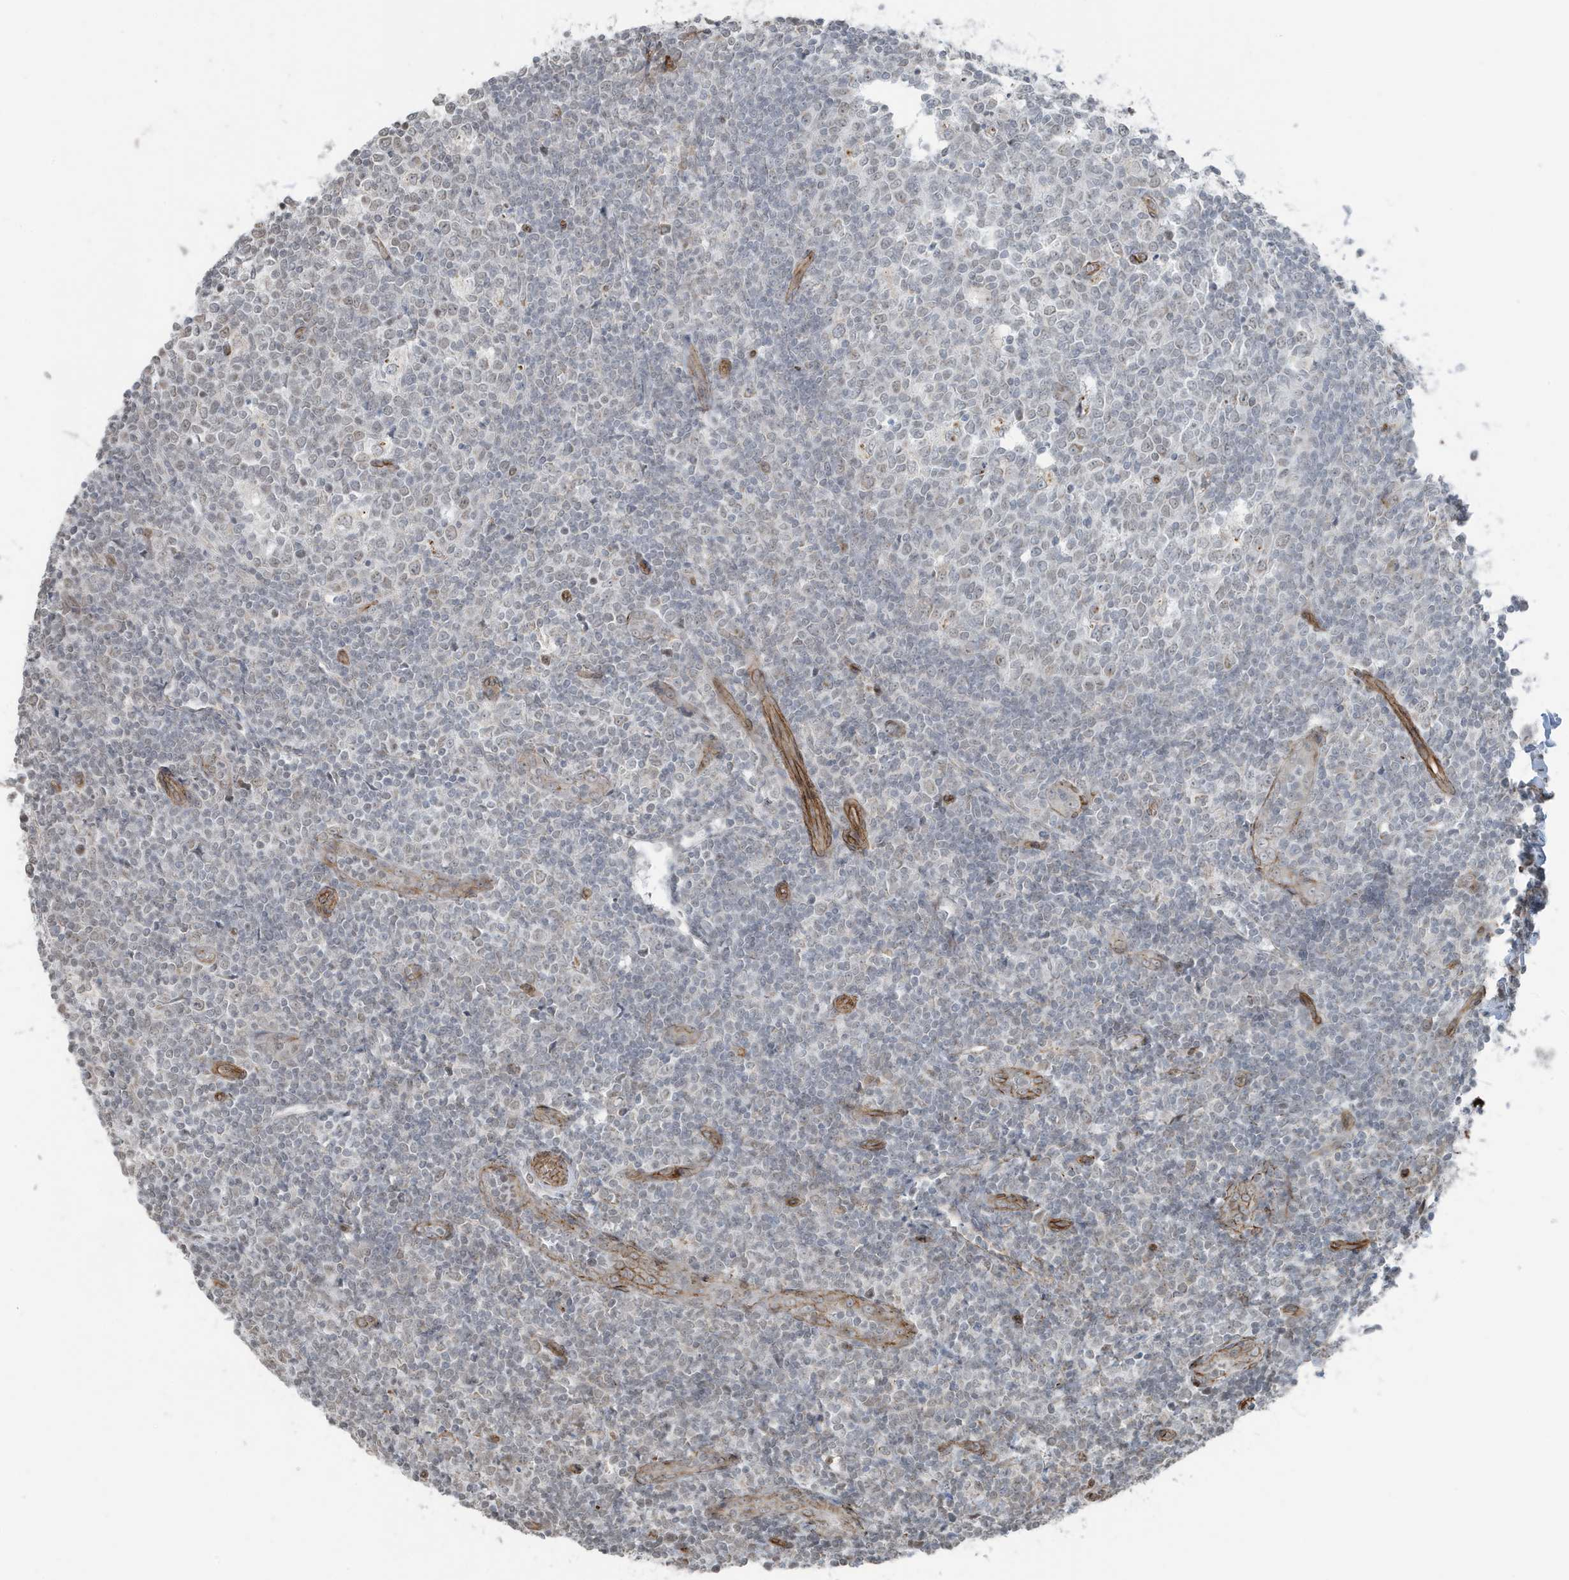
{"staining": {"intensity": "negative", "quantity": "none", "location": "none"}, "tissue": "tonsil", "cell_type": "Germinal center cells", "image_type": "normal", "snomed": [{"axis": "morphology", "description": "Normal tissue, NOS"}, {"axis": "topography", "description": "Tonsil"}], "caption": "Human tonsil stained for a protein using IHC reveals no staining in germinal center cells.", "gene": "CHCHD4", "patient": {"sex": "female", "age": 19}}